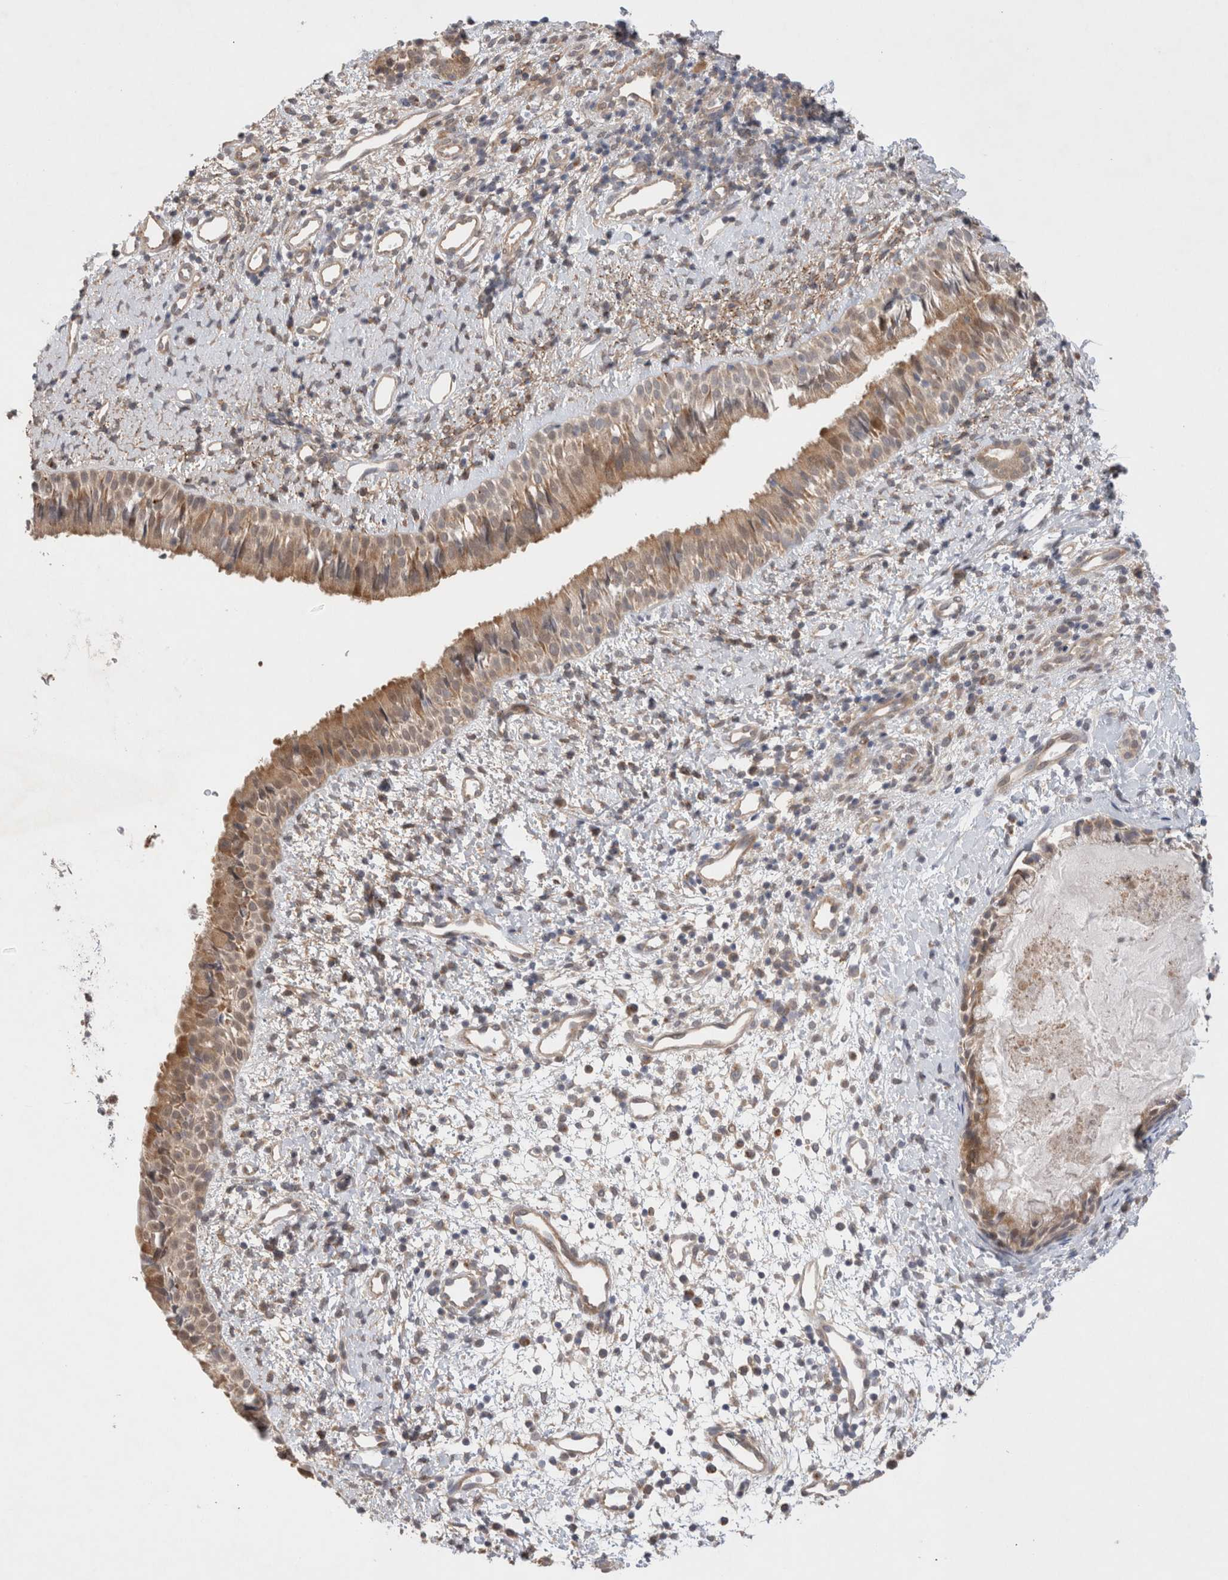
{"staining": {"intensity": "weak", "quantity": "25%-75%", "location": "cytoplasmic/membranous"}, "tissue": "nasopharynx", "cell_type": "Respiratory epithelial cells", "image_type": "normal", "snomed": [{"axis": "morphology", "description": "Normal tissue, NOS"}, {"axis": "topography", "description": "Nasopharynx"}], "caption": "Weak cytoplasmic/membranous protein staining is identified in approximately 25%-75% of respiratory epithelial cells in nasopharynx. The protein is shown in brown color, while the nuclei are stained blue.", "gene": "GSDMB", "patient": {"sex": "male", "age": 22}}